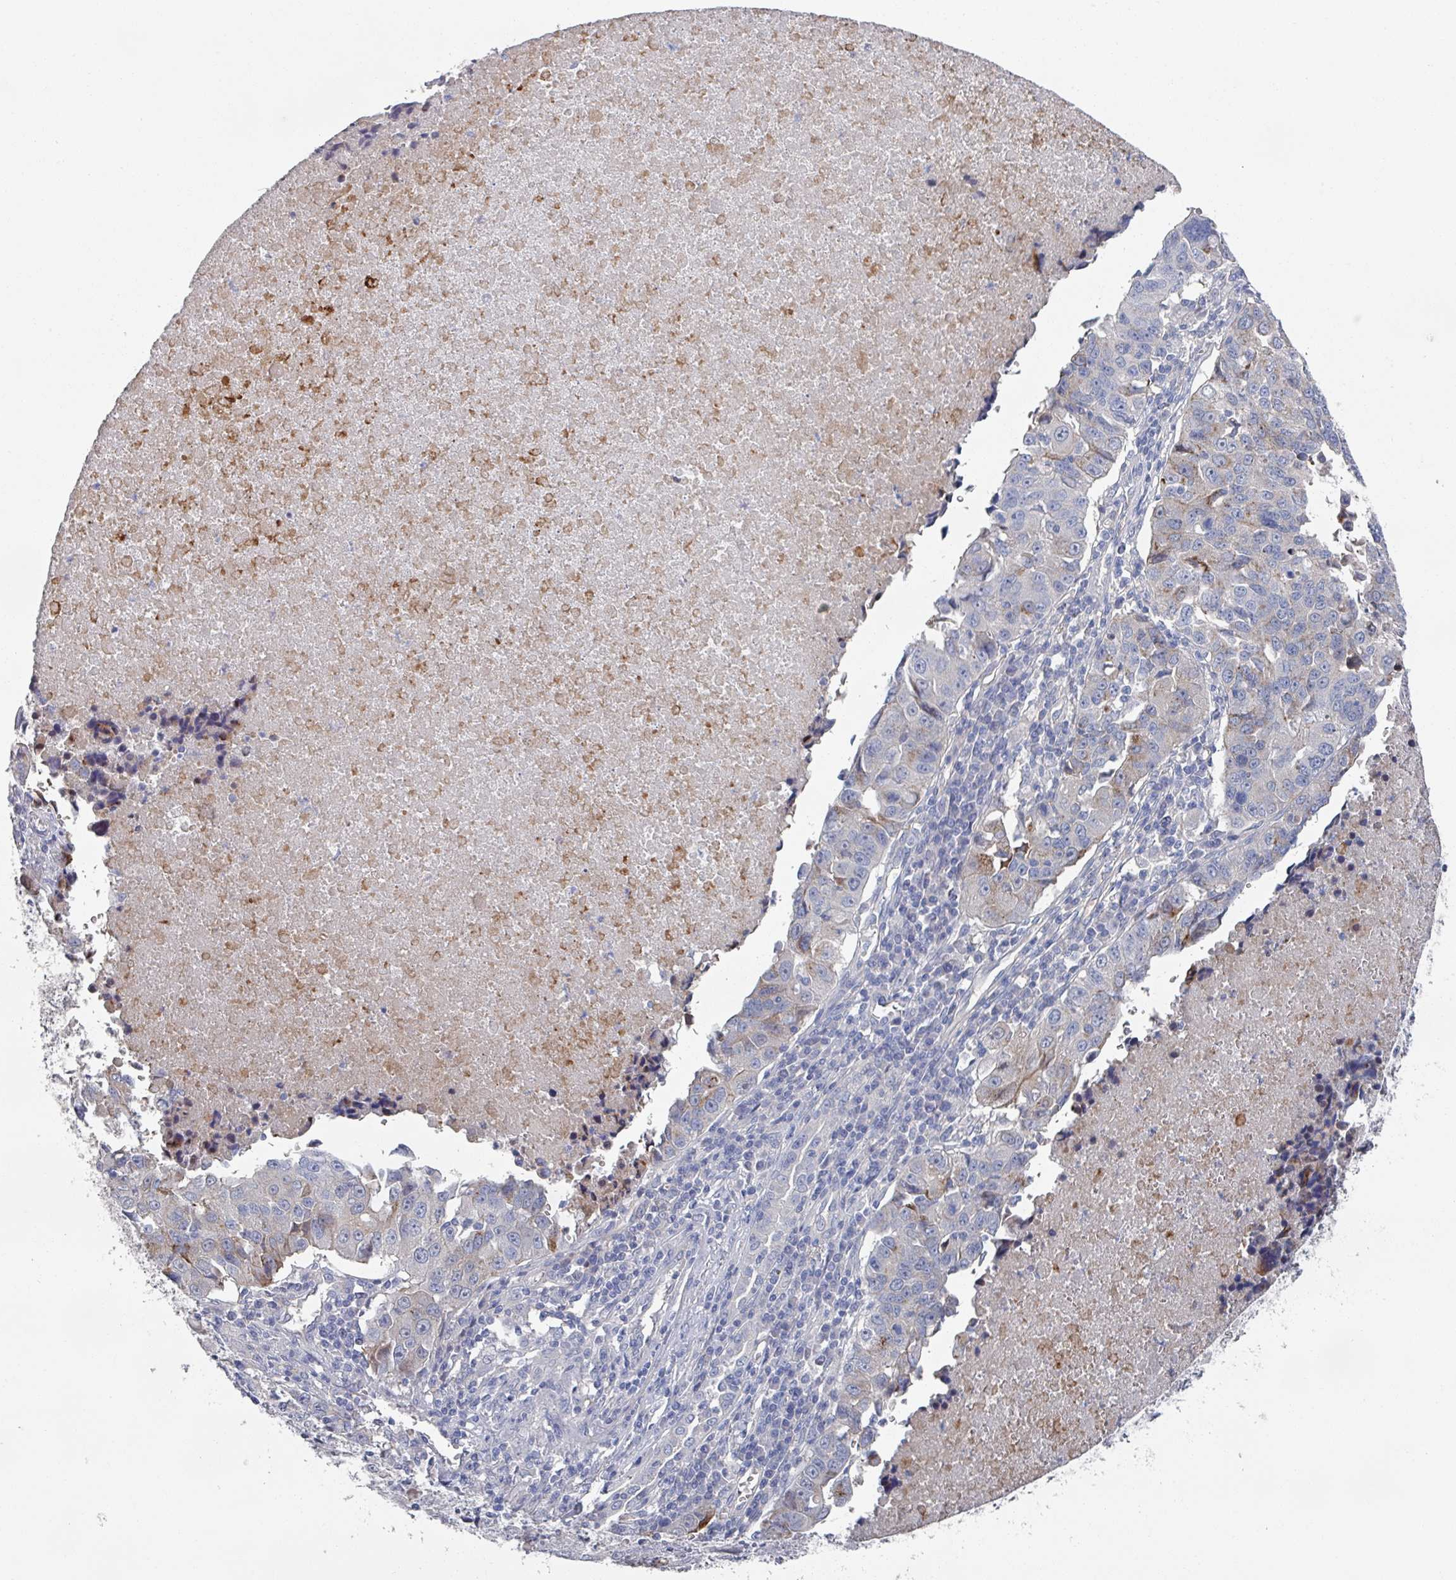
{"staining": {"intensity": "weak", "quantity": "<25%", "location": "cytoplasmic/membranous"}, "tissue": "lung cancer", "cell_type": "Tumor cells", "image_type": "cancer", "snomed": [{"axis": "morphology", "description": "Squamous cell carcinoma, NOS"}, {"axis": "topography", "description": "Lung"}], "caption": "An image of squamous cell carcinoma (lung) stained for a protein exhibits no brown staining in tumor cells.", "gene": "EFL1", "patient": {"sex": "female", "age": 66}}